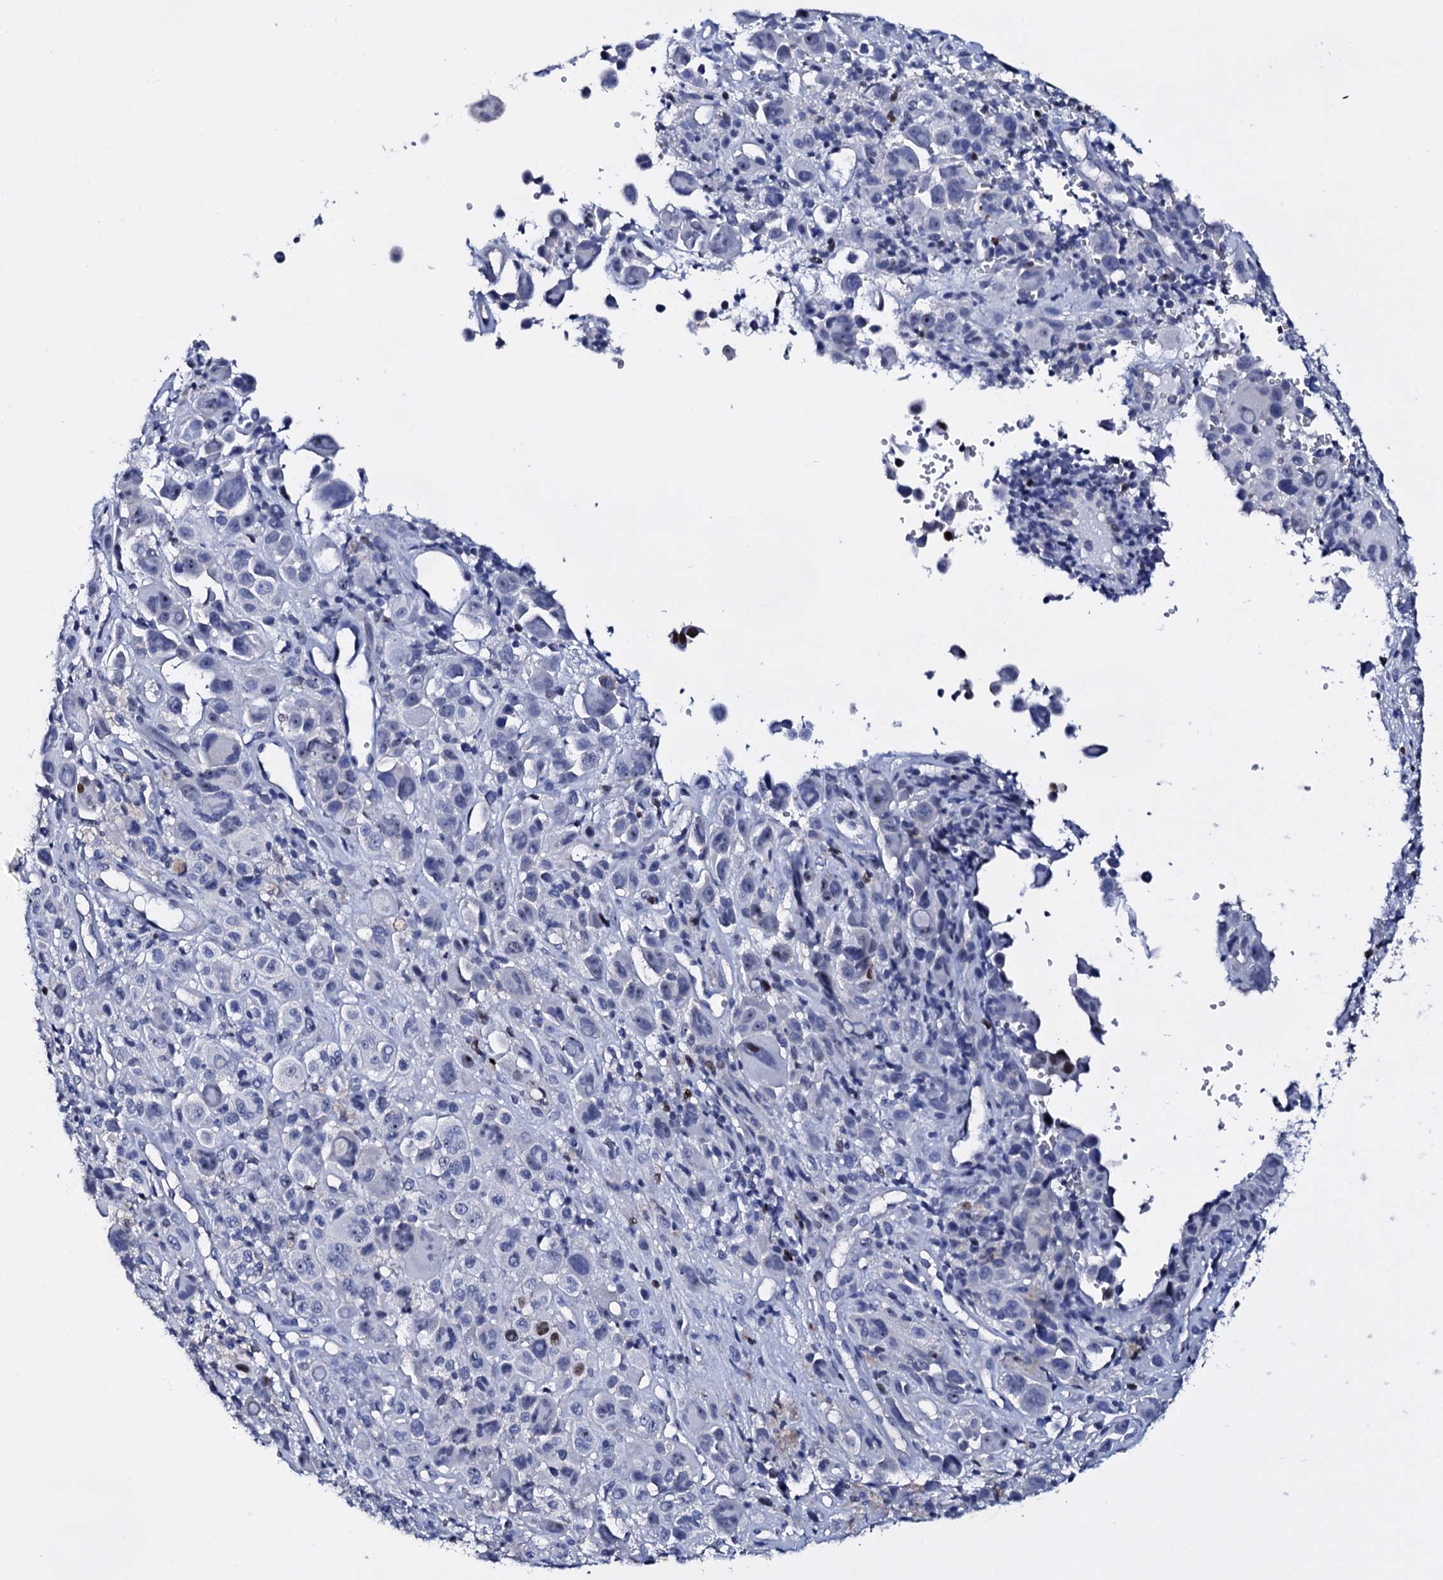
{"staining": {"intensity": "negative", "quantity": "none", "location": "none"}, "tissue": "melanoma", "cell_type": "Tumor cells", "image_type": "cancer", "snomed": [{"axis": "morphology", "description": "Malignant melanoma, NOS"}, {"axis": "topography", "description": "Skin of trunk"}], "caption": "This is an immunohistochemistry (IHC) histopathology image of melanoma. There is no staining in tumor cells.", "gene": "NPM2", "patient": {"sex": "male", "age": 71}}